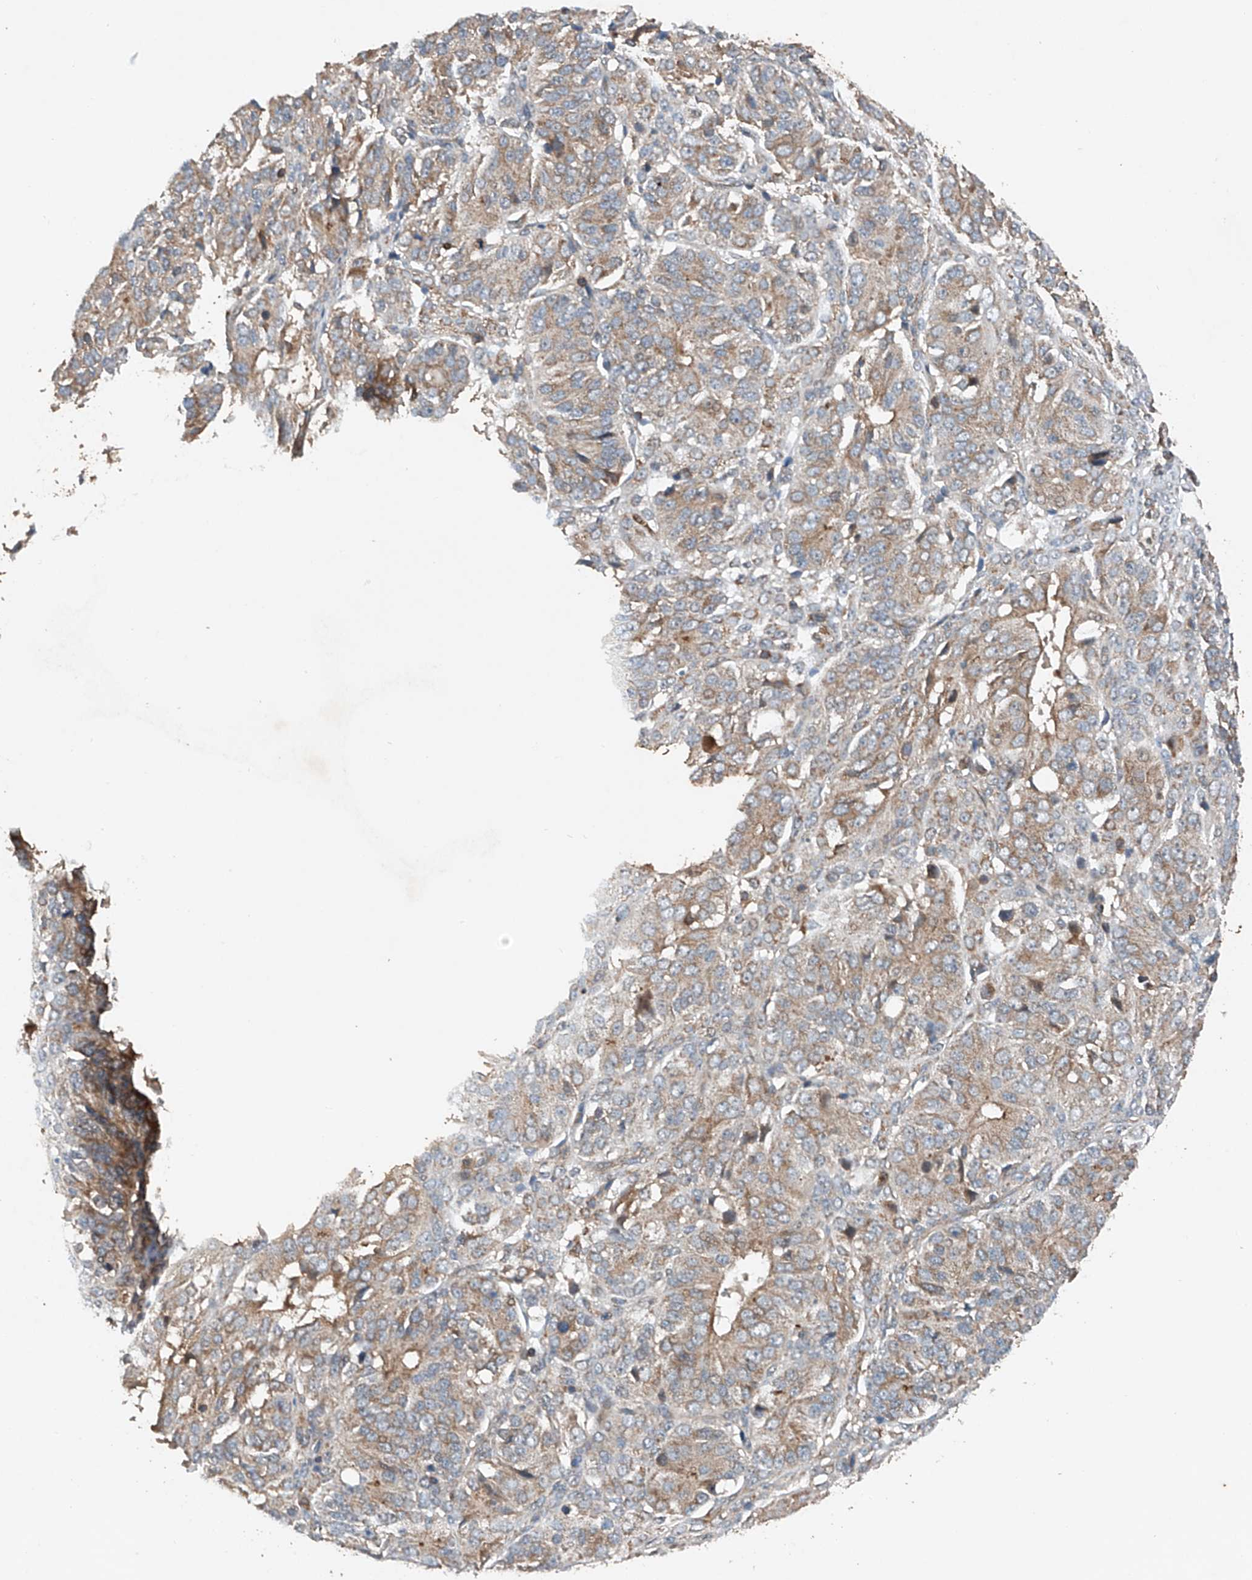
{"staining": {"intensity": "weak", "quantity": ">75%", "location": "cytoplasmic/membranous"}, "tissue": "ovarian cancer", "cell_type": "Tumor cells", "image_type": "cancer", "snomed": [{"axis": "morphology", "description": "Carcinoma, endometroid"}, {"axis": "topography", "description": "Ovary"}], "caption": "Endometroid carcinoma (ovarian) was stained to show a protein in brown. There is low levels of weak cytoplasmic/membranous positivity in about >75% of tumor cells.", "gene": "CEP85L", "patient": {"sex": "female", "age": 51}}